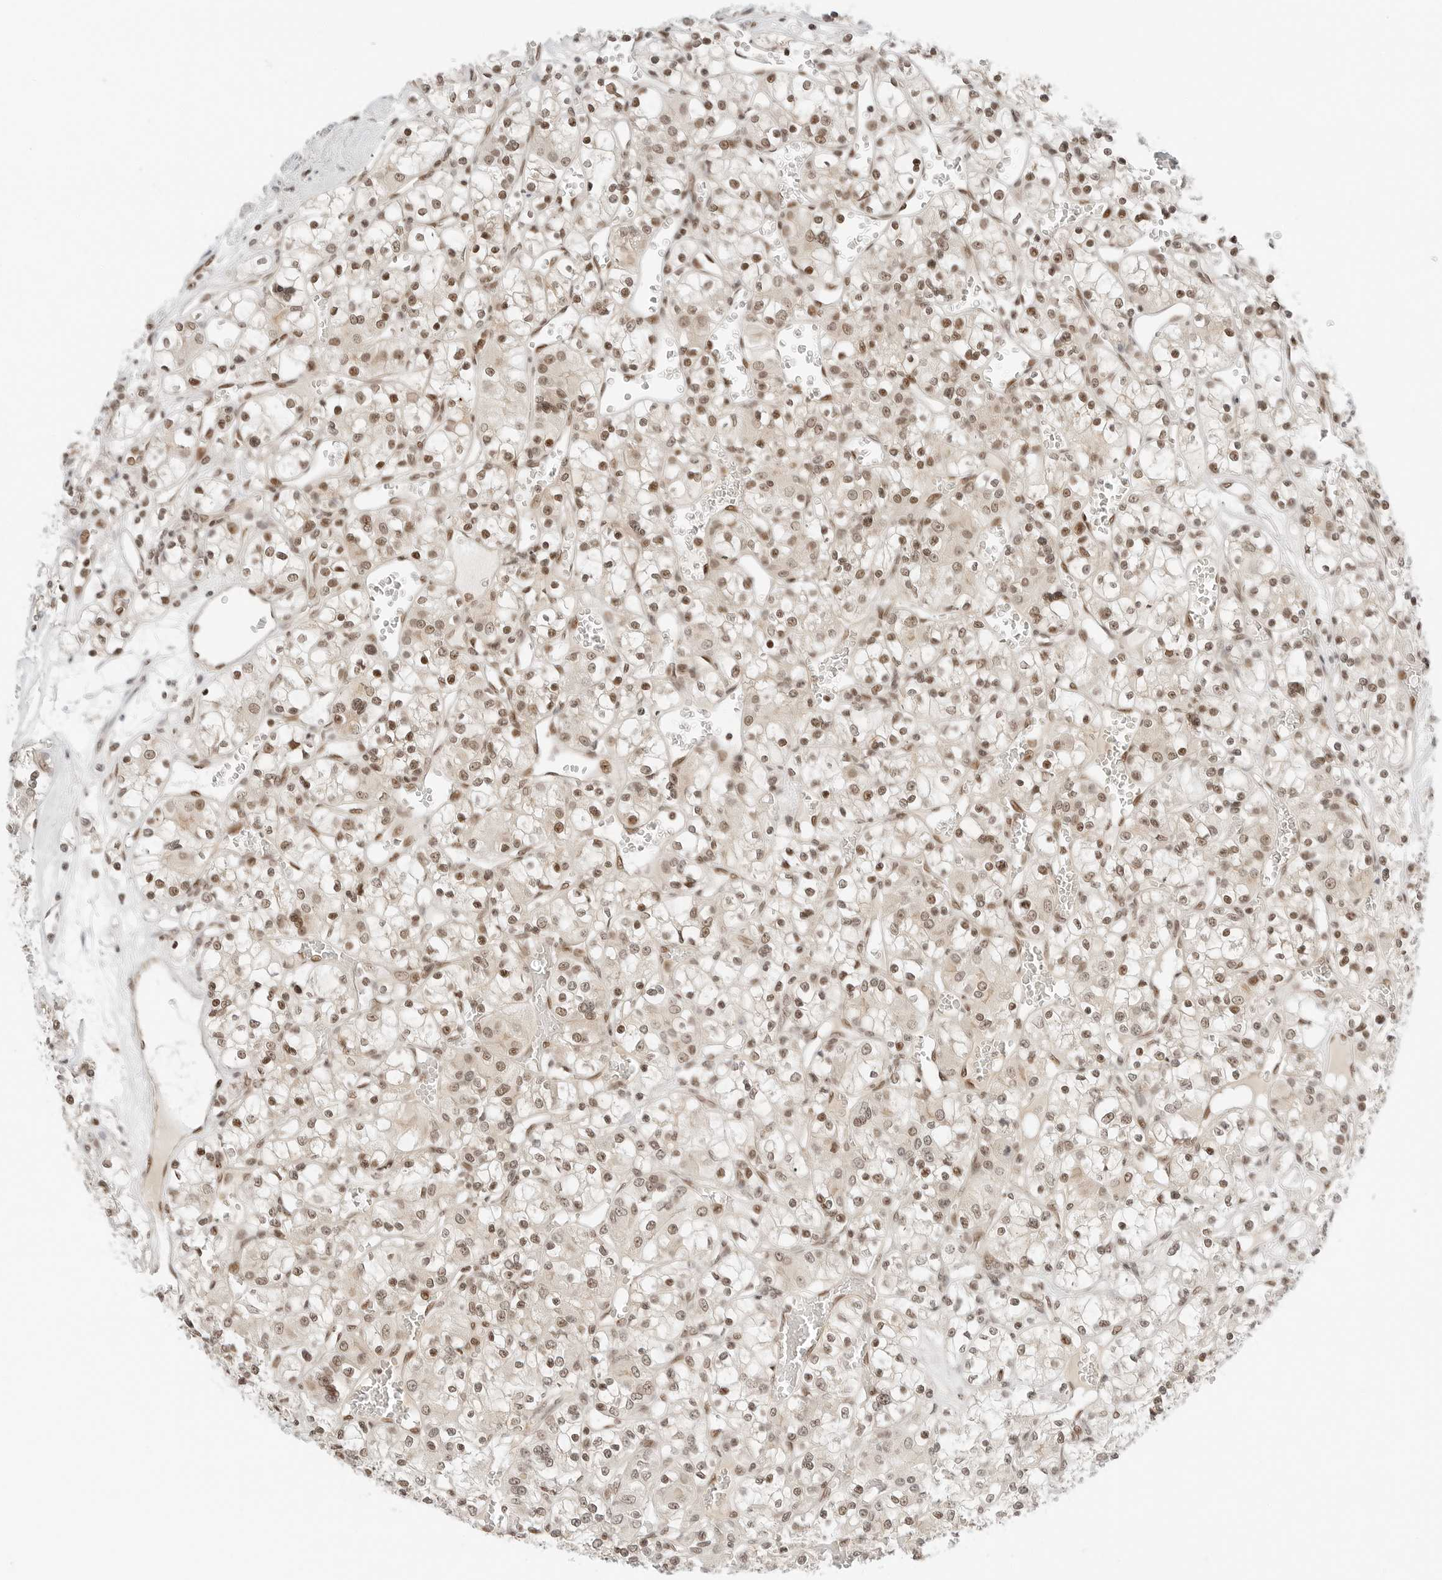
{"staining": {"intensity": "moderate", "quantity": ">75%", "location": "nuclear"}, "tissue": "renal cancer", "cell_type": "Tumor cells", "image_type": "cancer", "snomed": [{"axis": "morphology", "description": "Adenocarcinoma, NOS"}, {"axis": "topography", "description": "Kidney"}], "caption": "Human renal cancer stained with a protein marker exhibits moderate staining in tumor cells.", "gene": "CRTC2", "patient": {"sex": "female", "age": 59}}